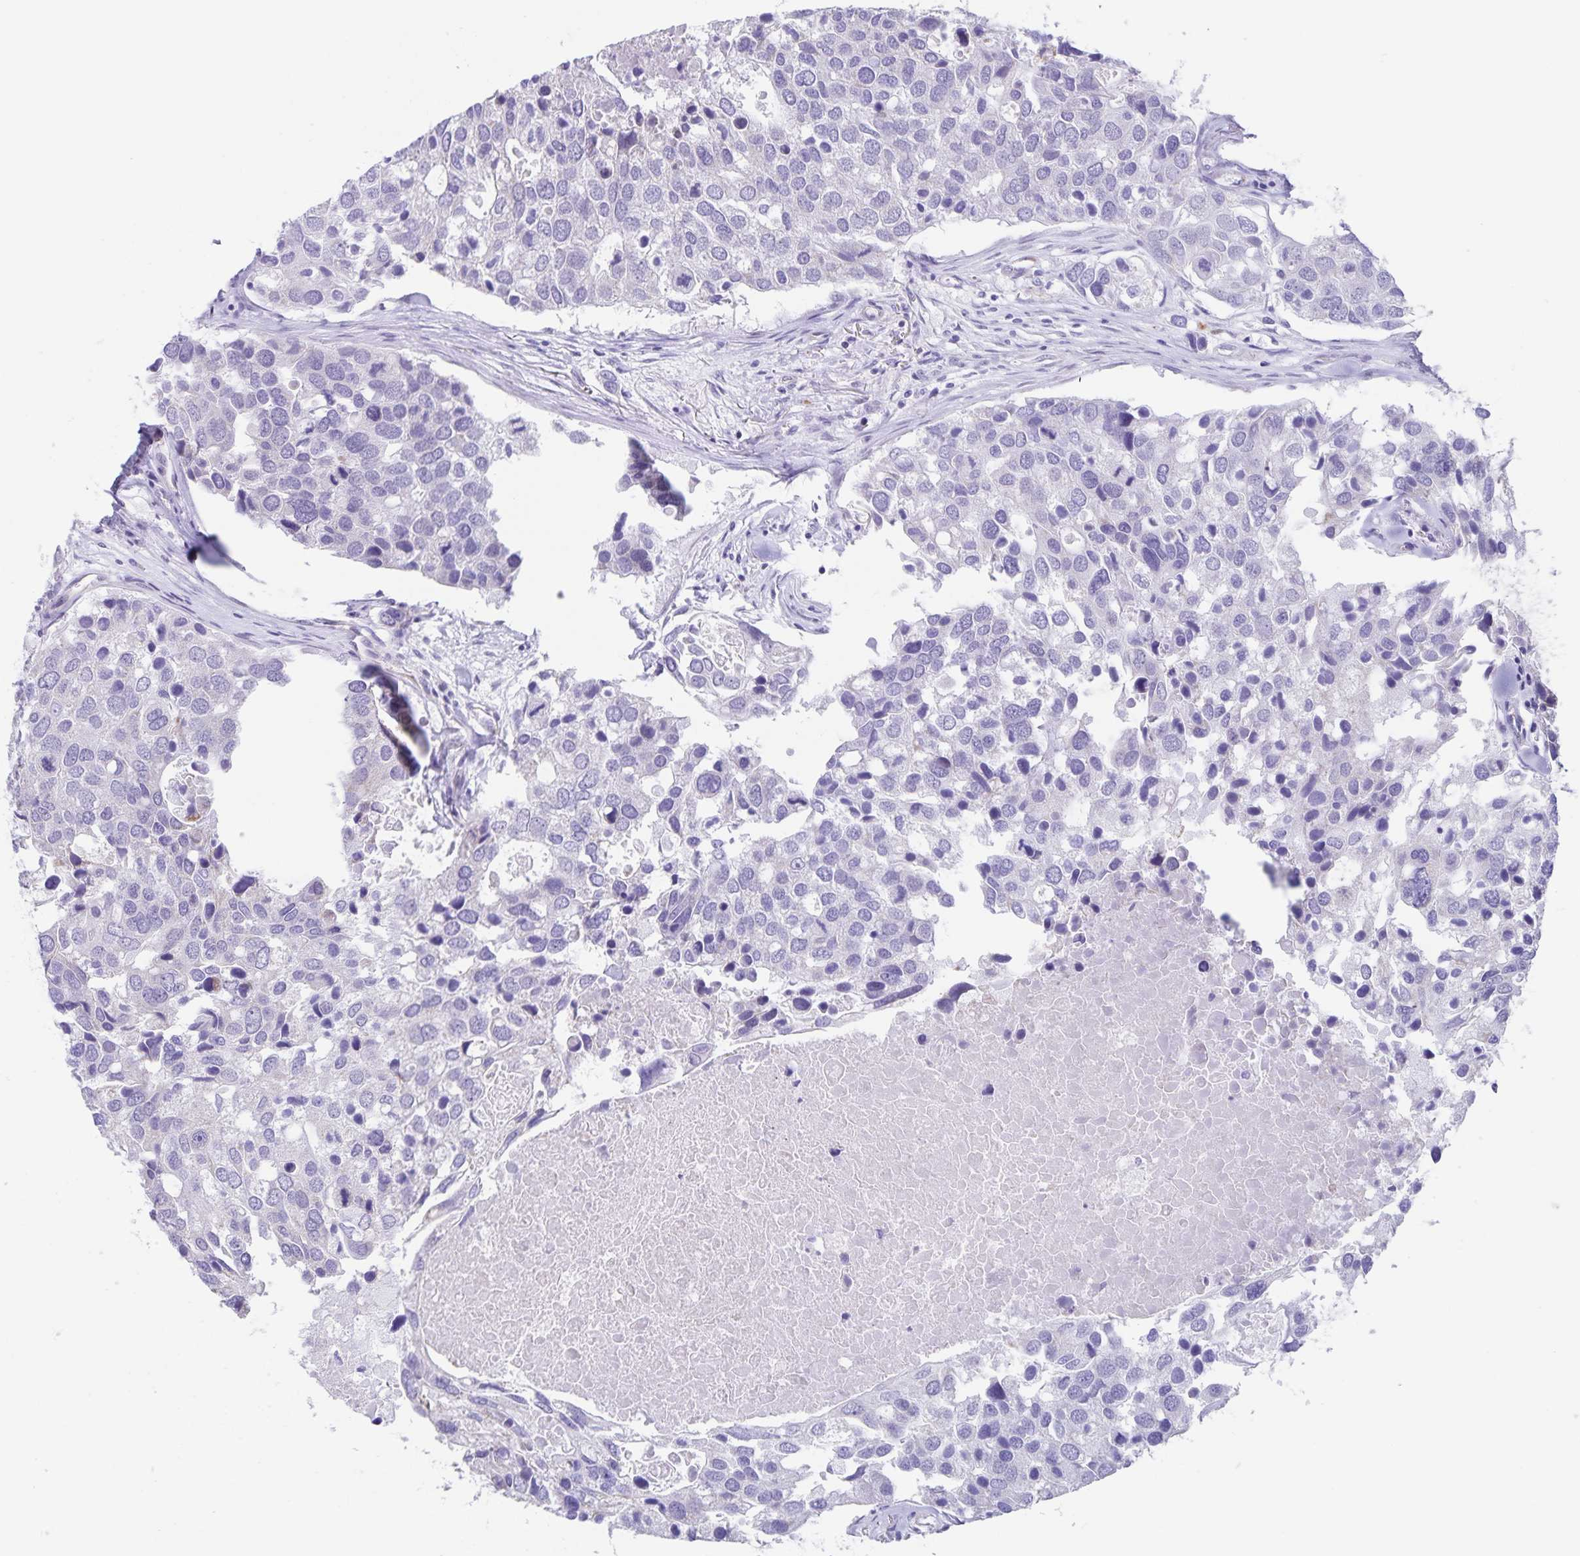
{"staining": {"intensity": "negative", "quantity": "none", "location": "none"}, "tissue": "breast cancer", "cell_type": "Tumor cells", "image_type": "cancer", "snomed": [{"axis": "morphology", "description": "Duct carcinoma"}, {"axis": "topography", "description": "Breast"}], "caption": "This image is of breast infiltrating ductal carcinoma stained with IHC to label a protein in brown with the nuclei are counter-stained blue. There is no positivity in tumor cells.", "gene": "SYNM", "patient": {"sex": "female", "age": 83}}